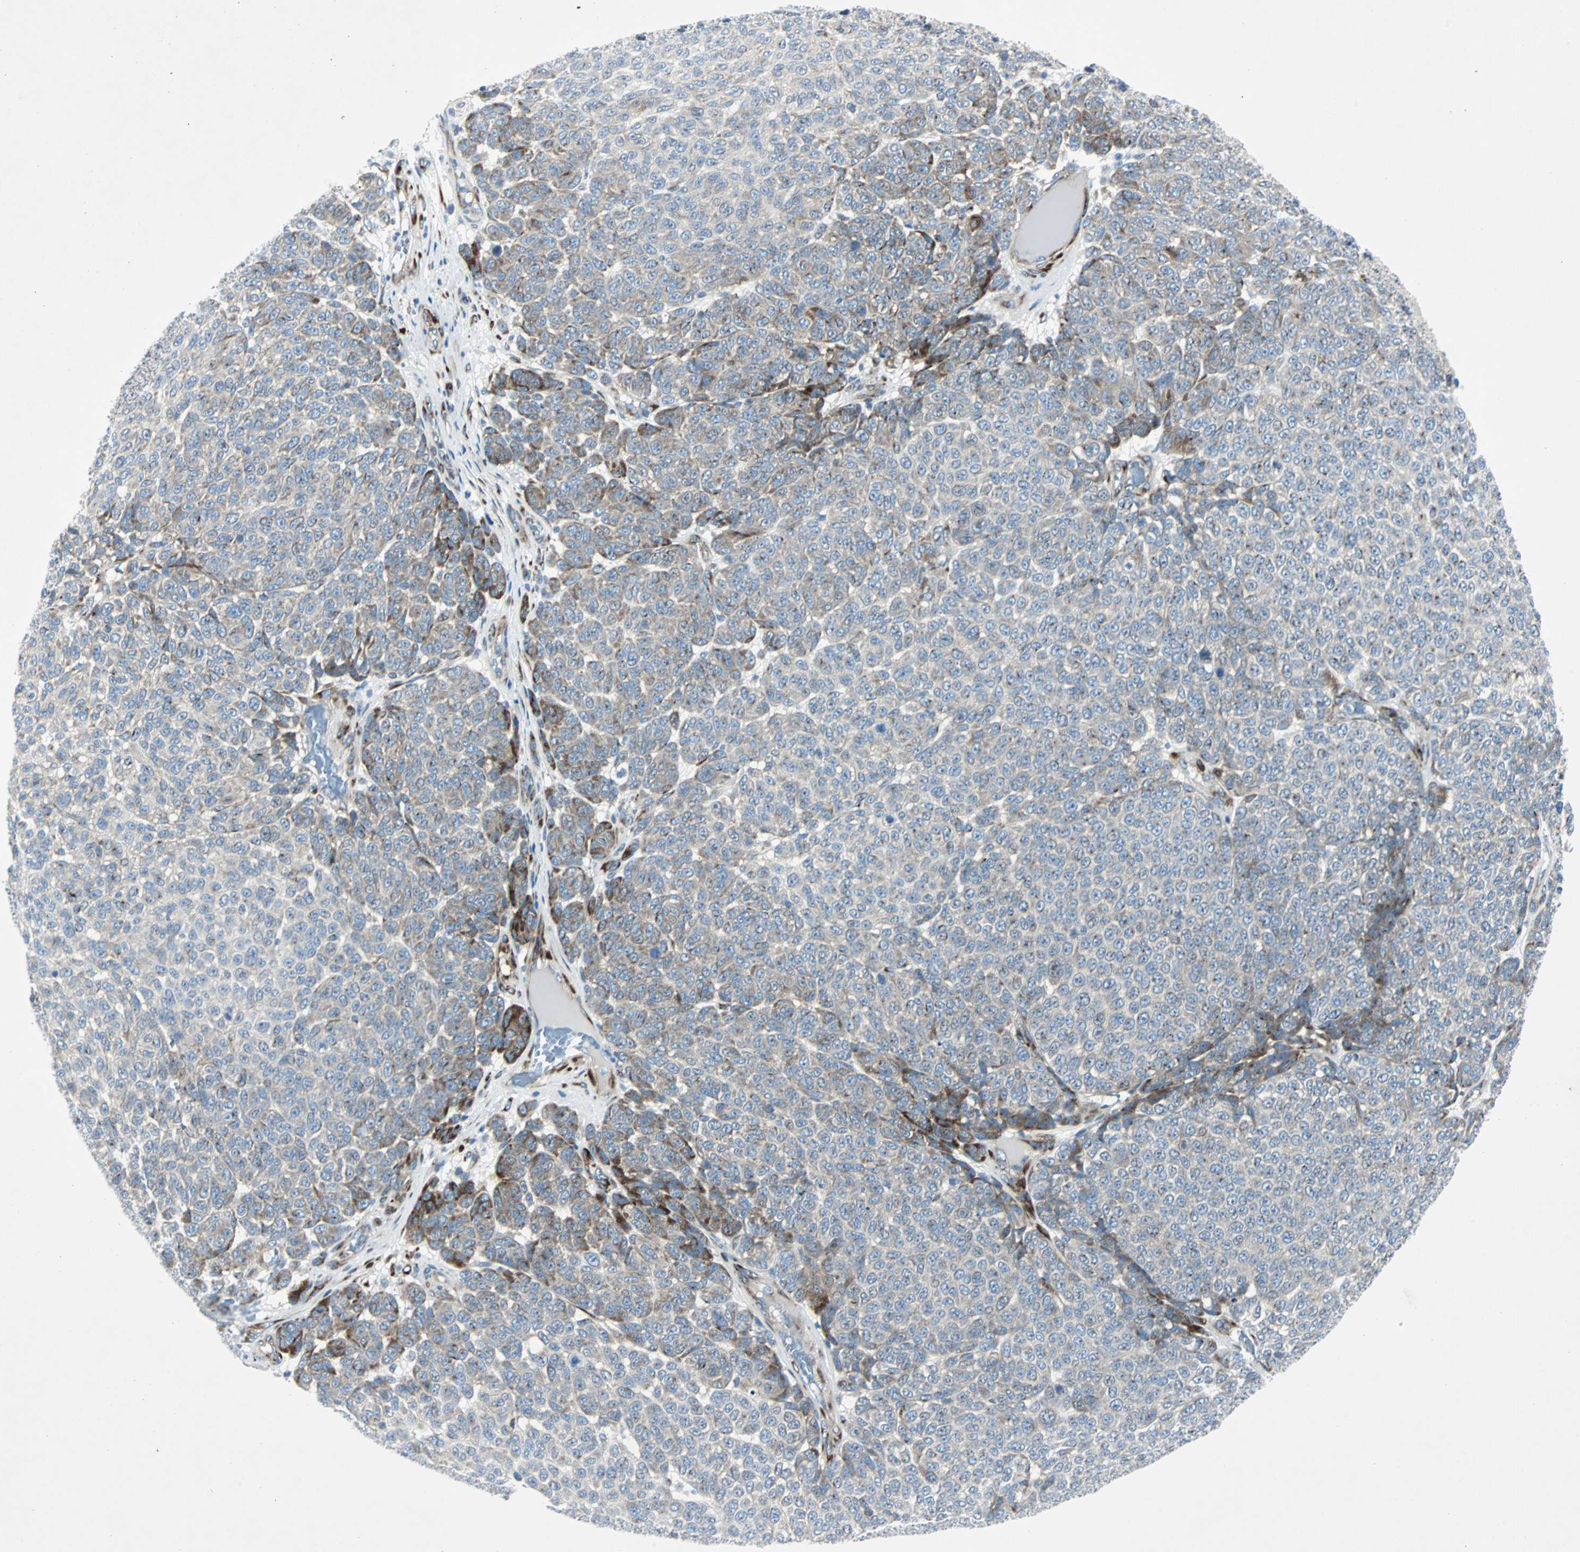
{"staining": {"intensity": "weak", "quantity": ">75%", "location": "cytoplasmic/membranous"}, "tissue": "melanoma", "cell_type": "Tumor cells", "image_type": "cancer", "snomed": [{"axis": "morphology", "description": "Malignant melanoma, NOS"}, {"axis": "topography", "description": "Skin"}], "caption": "Tumor cells exhibit low levels of weak cytoplasmic/membranous expression in about >75% of cells in melanoma. (Stains: DAB in brown, nuclei in blue, Microscopy: brightfield microscopy at high magnification).", "gene": "BBC3", "patient": {"sex": "male", "age": 59}}